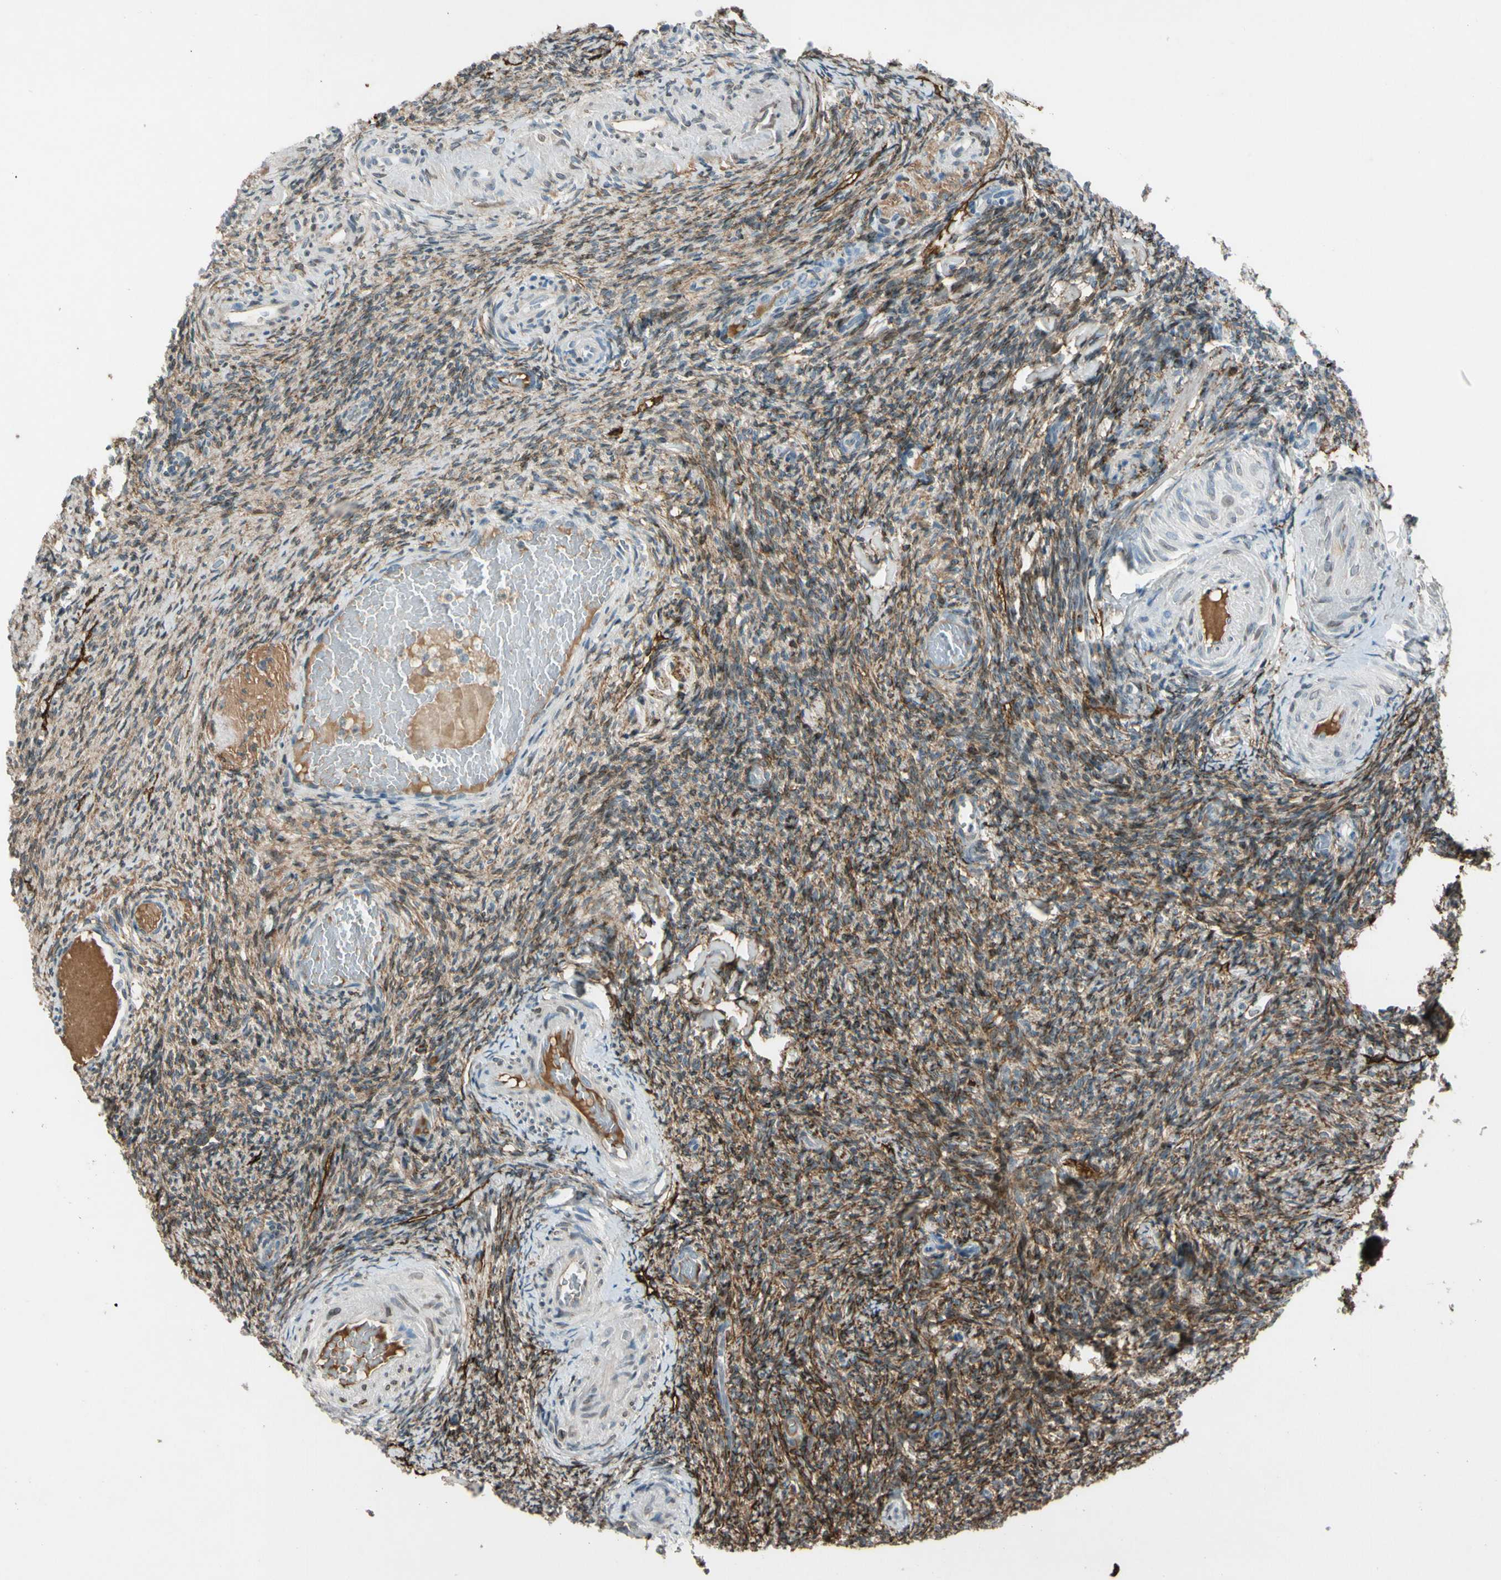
{"staining": {"intensity": "moderate", "quantity": "<25%", "location": "cytoplasmic/membranous"}, "tissue": "ovary", "cell_type": "Follicle cells", "image_type": "normal", "snomed": [{"axis": "morphology", "description": "Normal tissue, NOS"}, {"axis": "topography", "description": "Ovary"}], "caption": "Immunohistochemical staining of normal human ovary reveals moderate cytoplasmic/membranous protein expression in approximately <25% of follicle cells. The staining was performed using DAB to visualize the protein expression in brown, while the nuclei were stained in blue with hematoxylin (Magnification: 20x).", "gene": "PDPN", "patient": {"sex": "female", "age": 60}}